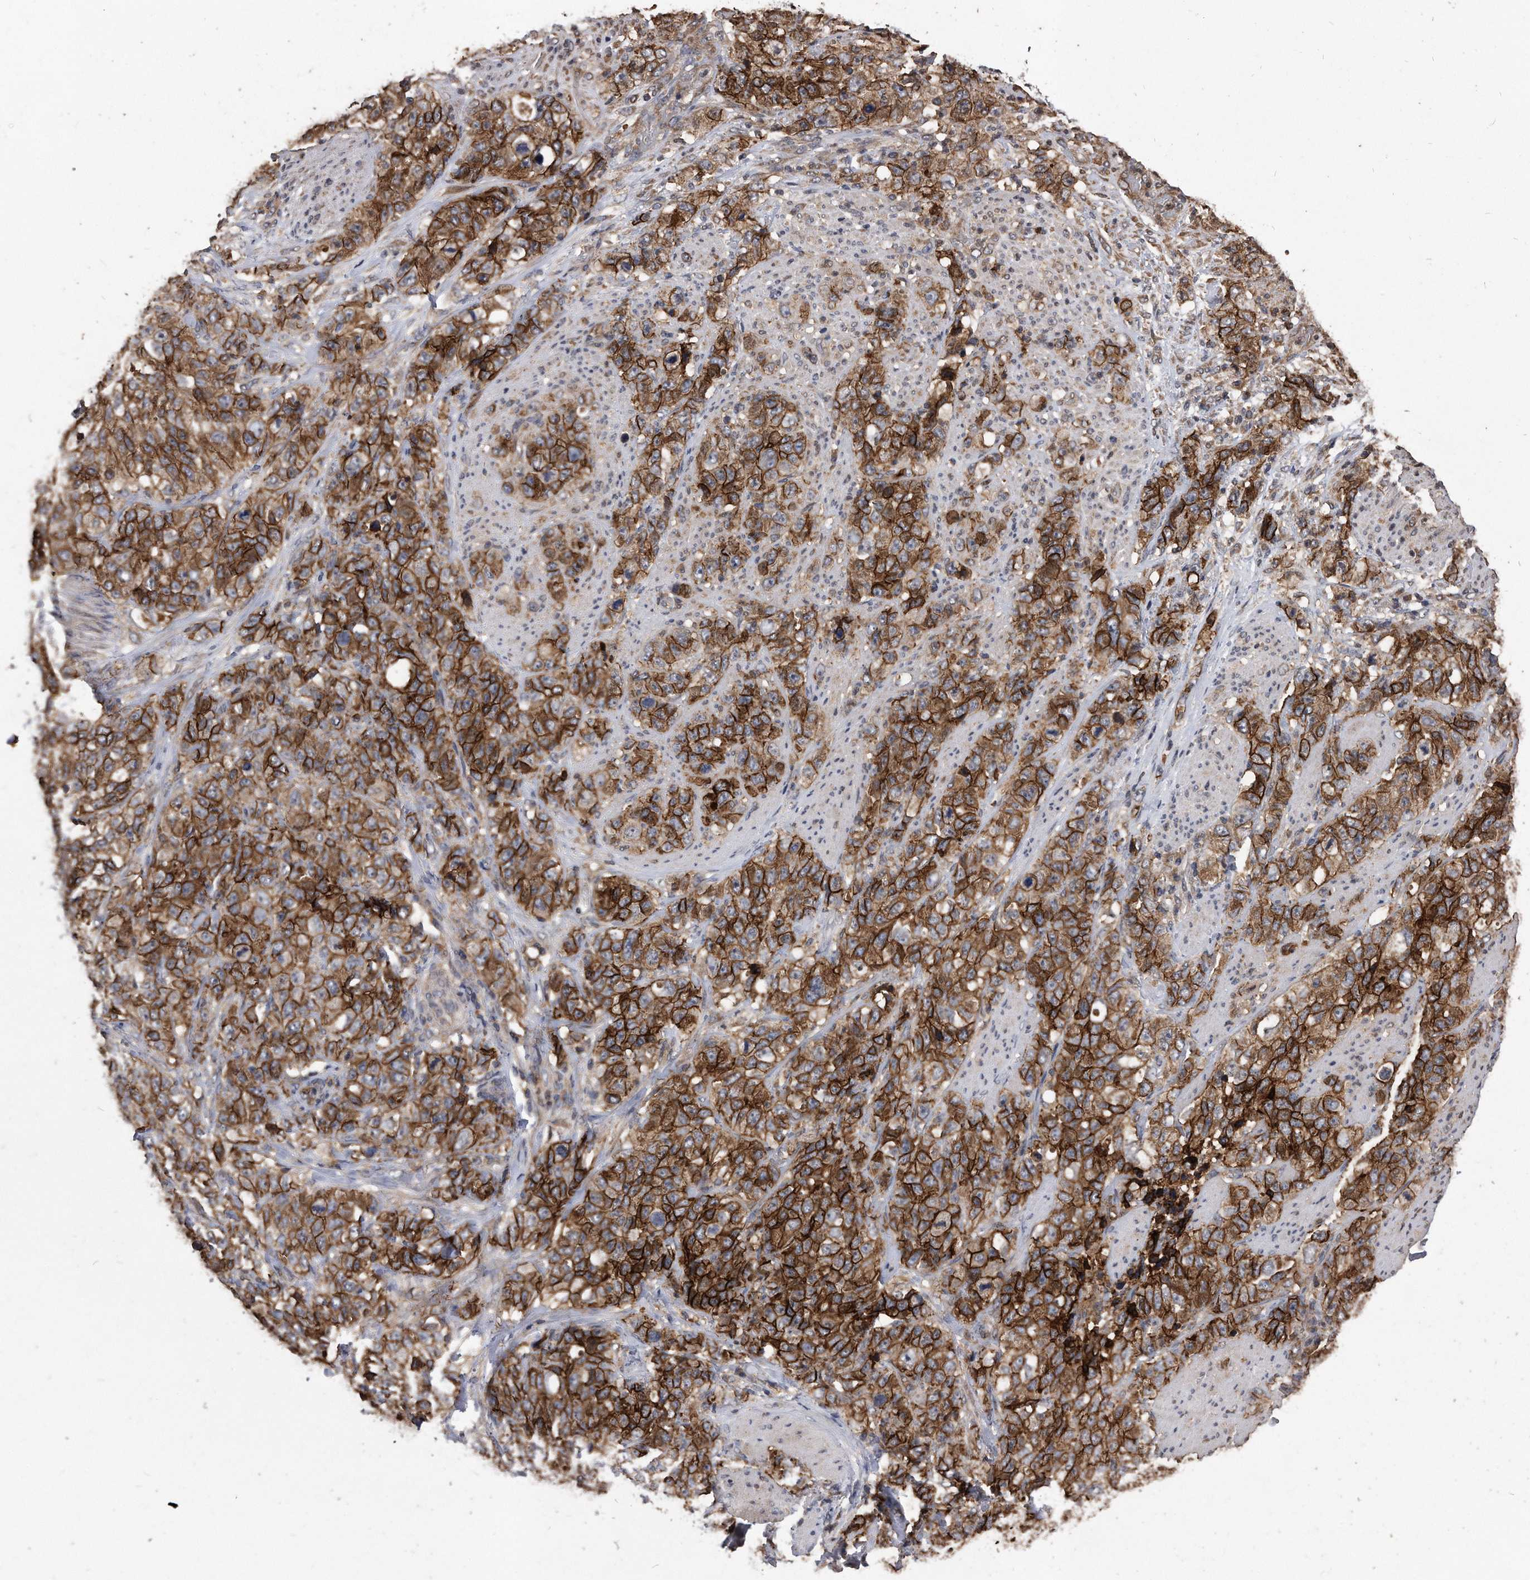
{"staining": {"intensity": "strong", "quantity": ">75%", "location": "cytoplasmic/membranous"}, "tissue": "stomach cancer", "cell_type": "Tumor cells", "image_type": "cancer", "snomed": [{"axis": "morphology", "description": "Adenocarcinoma, NOS"}, {"axis": "topography", "description": "Stomach"}], "caption": "Protein analysis of stomach adenocarcinoma tissue displays strong cytoplasmic/membranous positivity in approximately >75% of tumor cells. The staining was performed using DAB (3,3'-diaminobenzidine) to visualize the protein expression in brown, while the nuclei were stained in blue with hematoxylin (Magnification: 20x).", "gene": "IL20RA", "patient": {"sex": "male", "age": 48}}